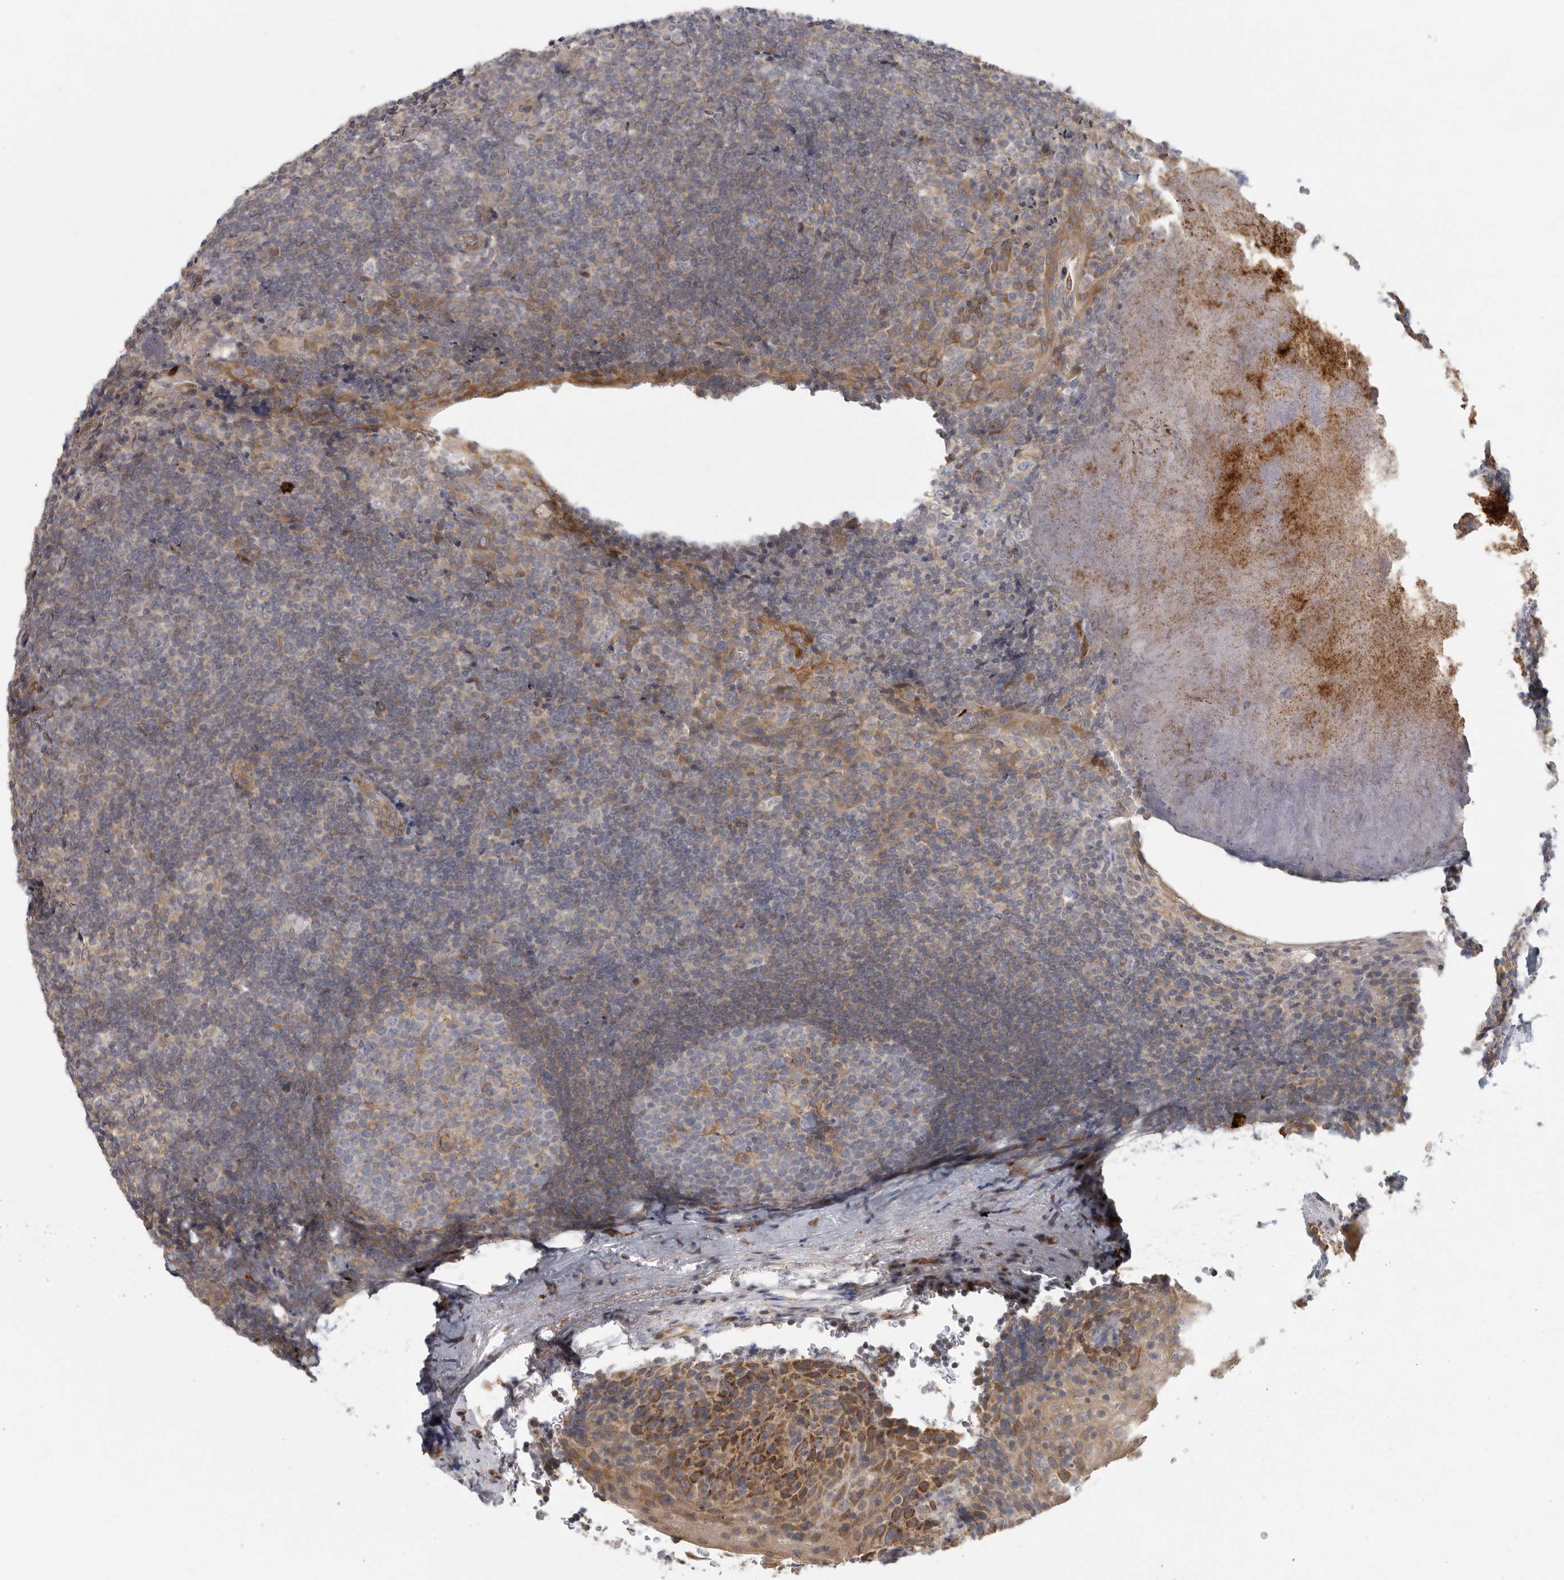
{"staining": {"intensity": "moderate", "quantity": "<25%", "location": "cytoplasmic/membranous"}, "tissue": "tonsil", "cell_type": "Germinal center cells", "image_type": "normal", "snomed": [{"axis": "morphology", "description": "Normal tissue, NOS"}, {"axis": "topography", "description": "Tonsil"}], "caption": "A histopathology image of tonsil stained for a protein exhibits moderate cytoplasmic/membranous brown staining in germinal center cells. (Brightfield microscopy of DAB IHC at high magnification).", "gene": "BCAP29", "patient": {"sex": "male", "age": 37}}